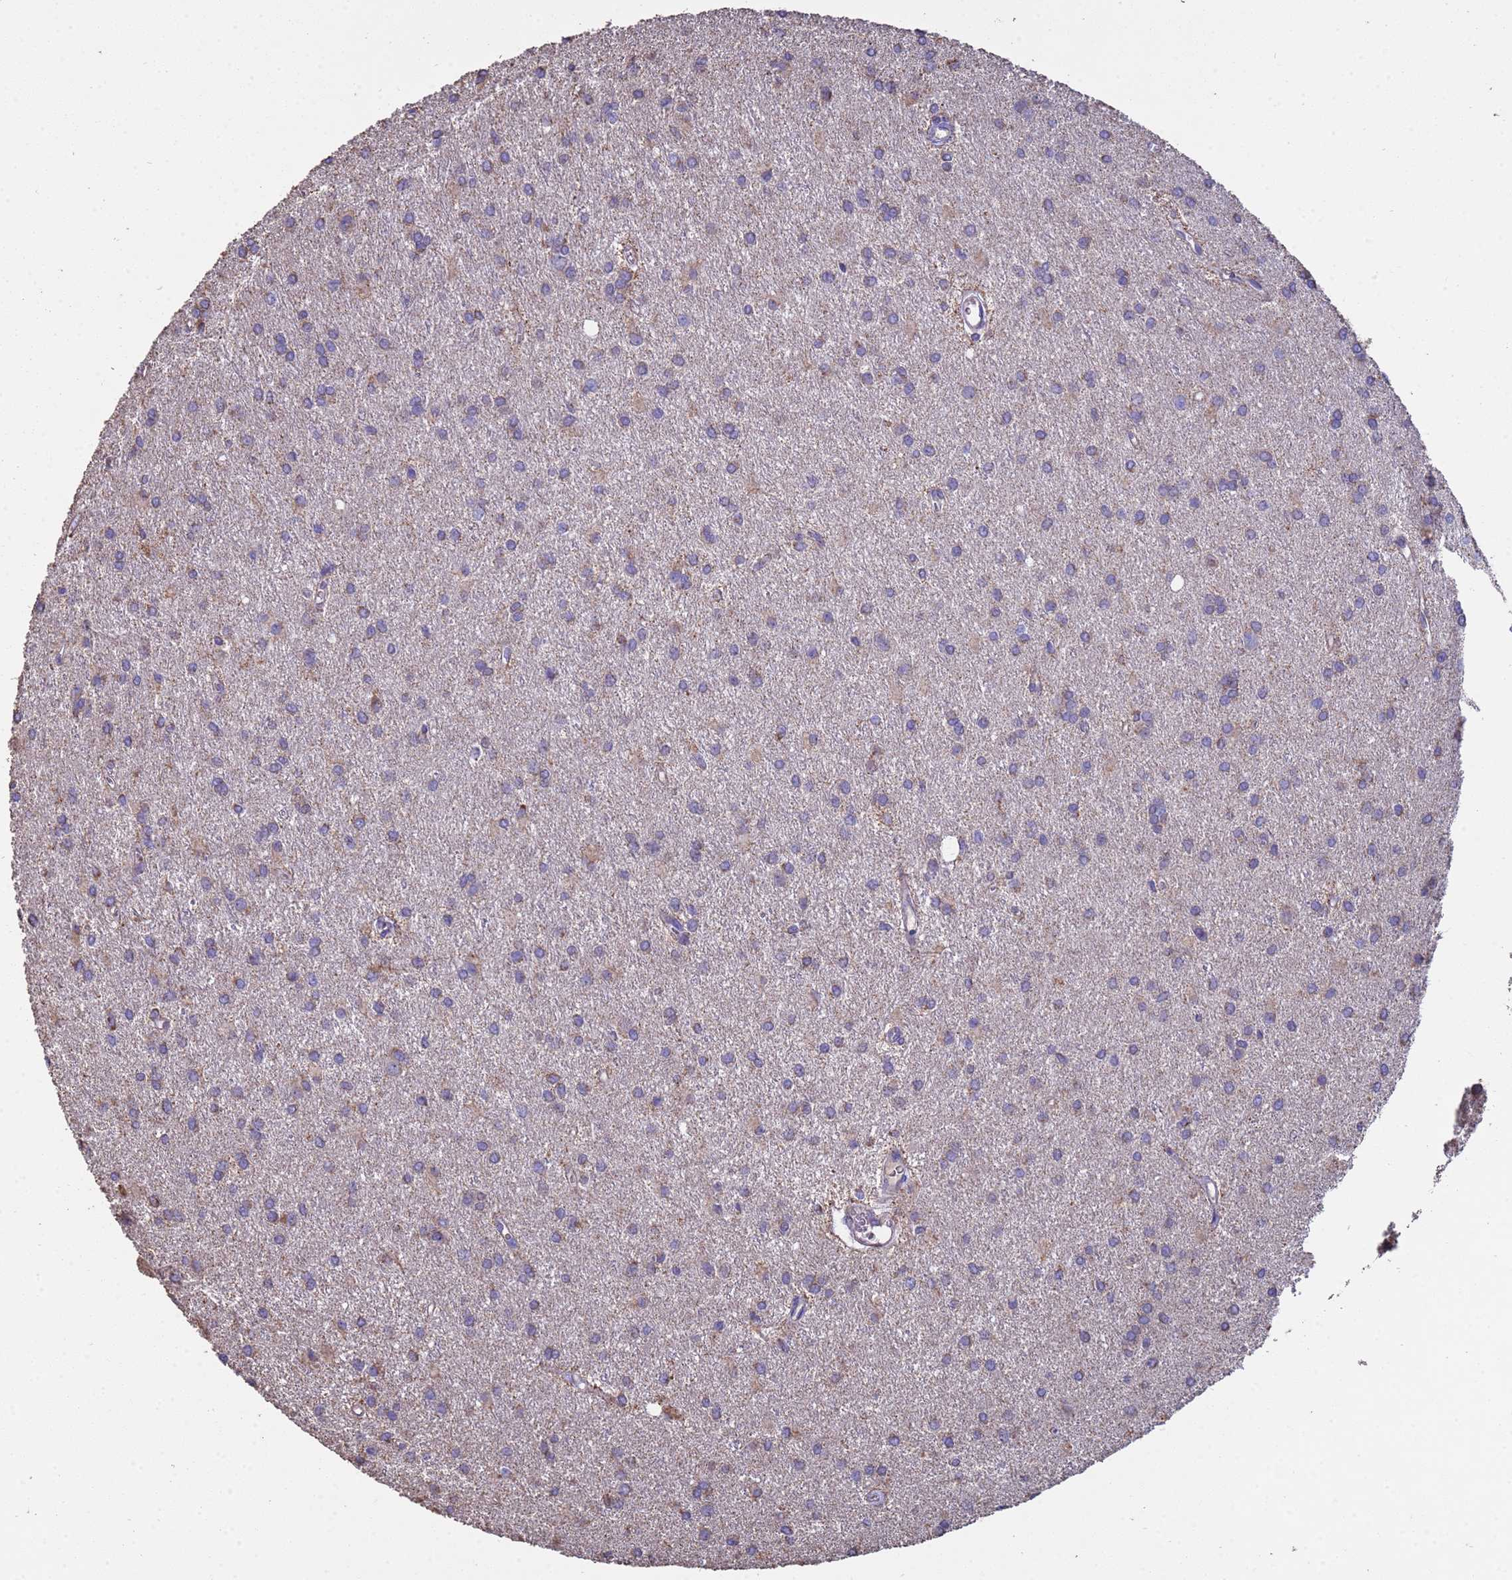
{"staining": {"intensity": "weak", "quantity": "<25%", "location": "cytoplasmic/membranous"}, "tissue": "glioma", "cell_type": "Tumor cells", "image_type": "cancer", "snomed": [{"axis": "morphology", "description": "Glioma, malignant, High grade"}, {"axis": "topography", "description": "Brain"}], "caption": "This is a histopathology image of immunohistochemistry (IHC) staining of high-grade glioma (malignant), which shows no positivity in tumor cells.", "gene": "ZNFX1", "patient": {"sex": "female", "age": 50}}